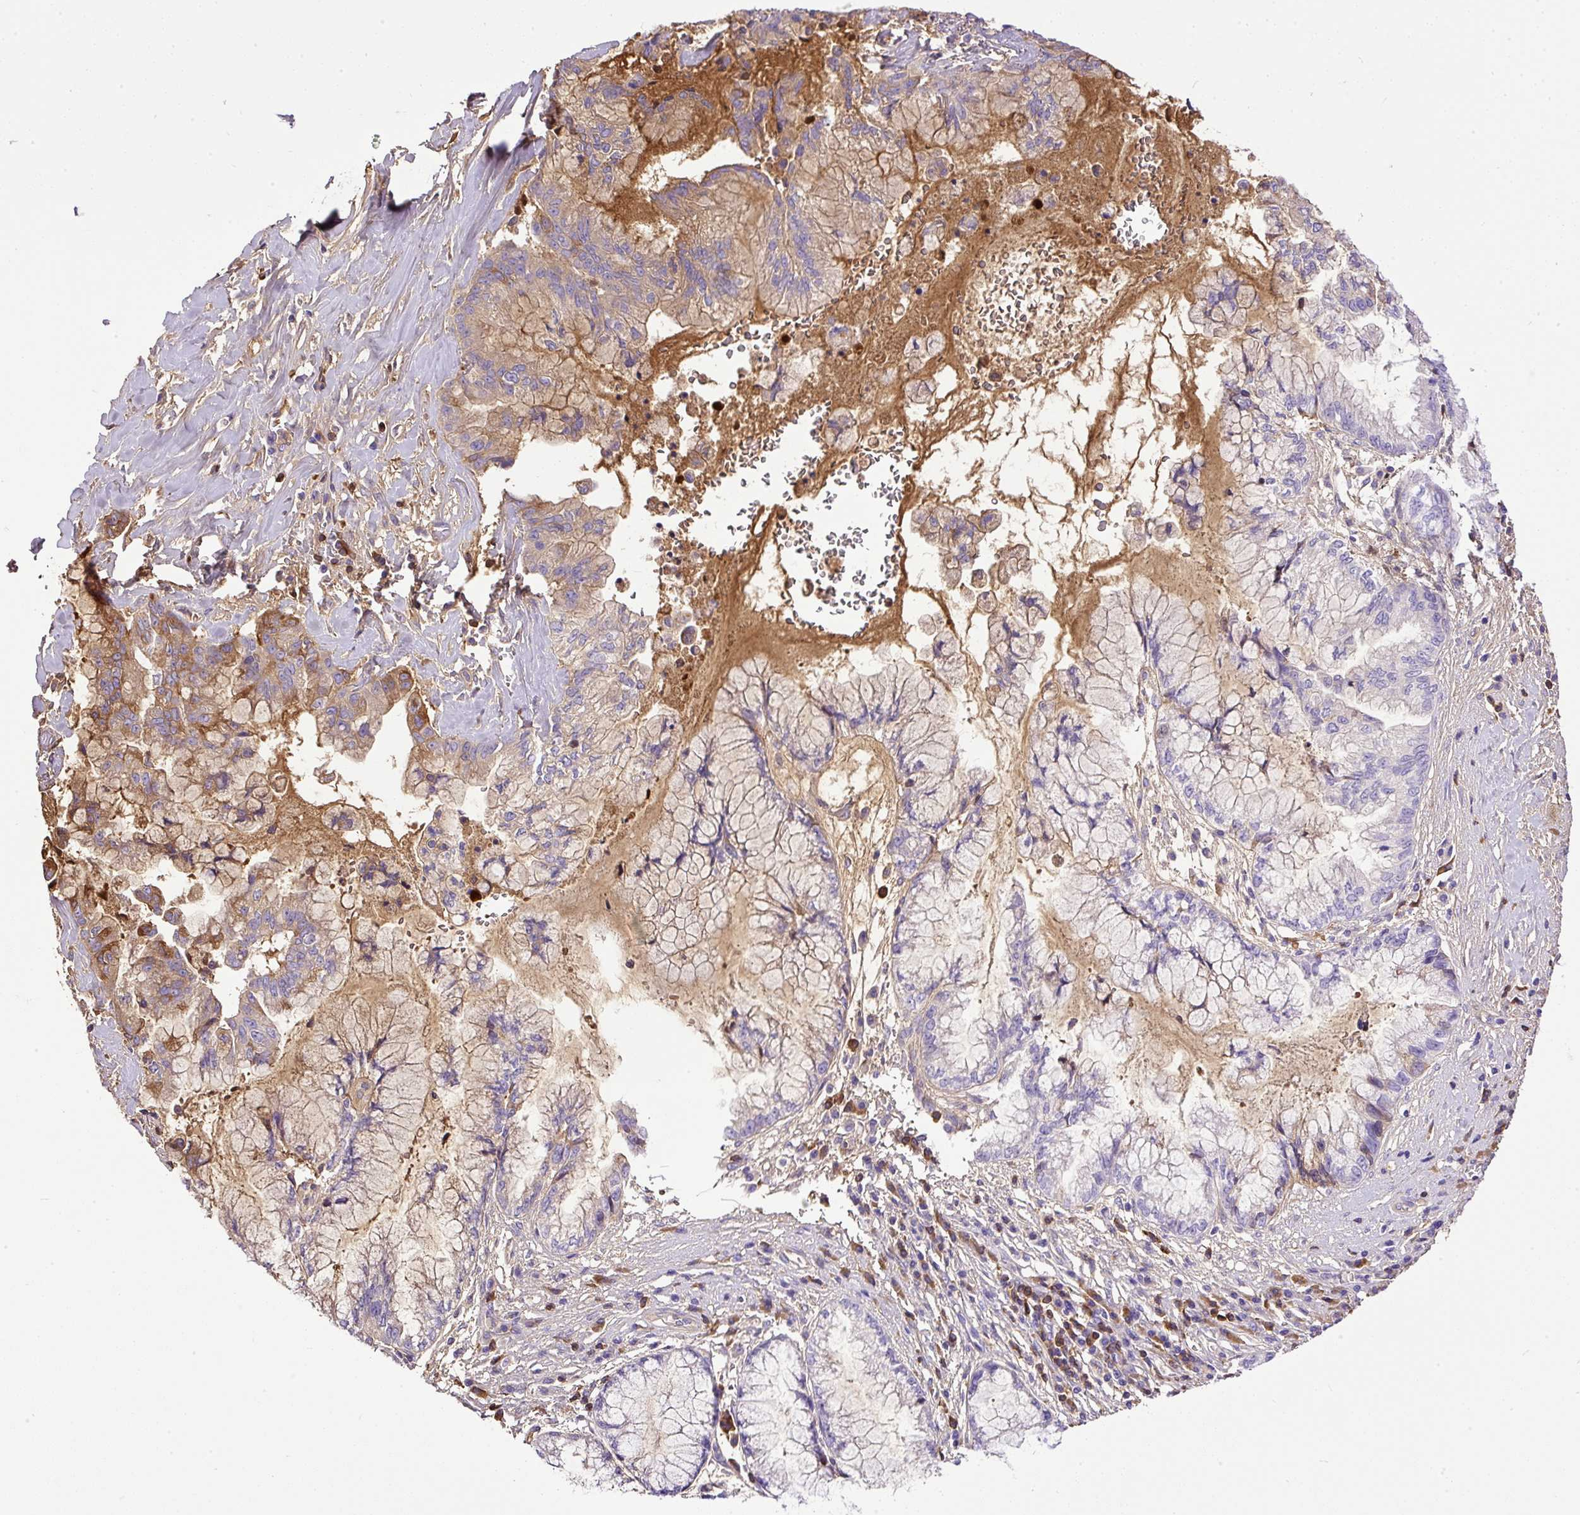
{"staining": {"intensity": "moderate", "quantity": "<25%", "location": "cytoplasmic/membranous"}, "tissue": "pancreatic cancer", "cell_type": "Tumor cells", "image_type": "cancer", "snomed": [{"axis": "morphology", "description": "Adenocarcinoma, NOS"}, {"axis": "topography", "description": "Pancreas"}], "caption": "A brown stain shows moderate cytoplasmic/membranous staining of a protein in pancreatic adenocarcinoma tumor cells.", "gene": "CLEC3B", "patient": {"sex": "male", "age": 73}}